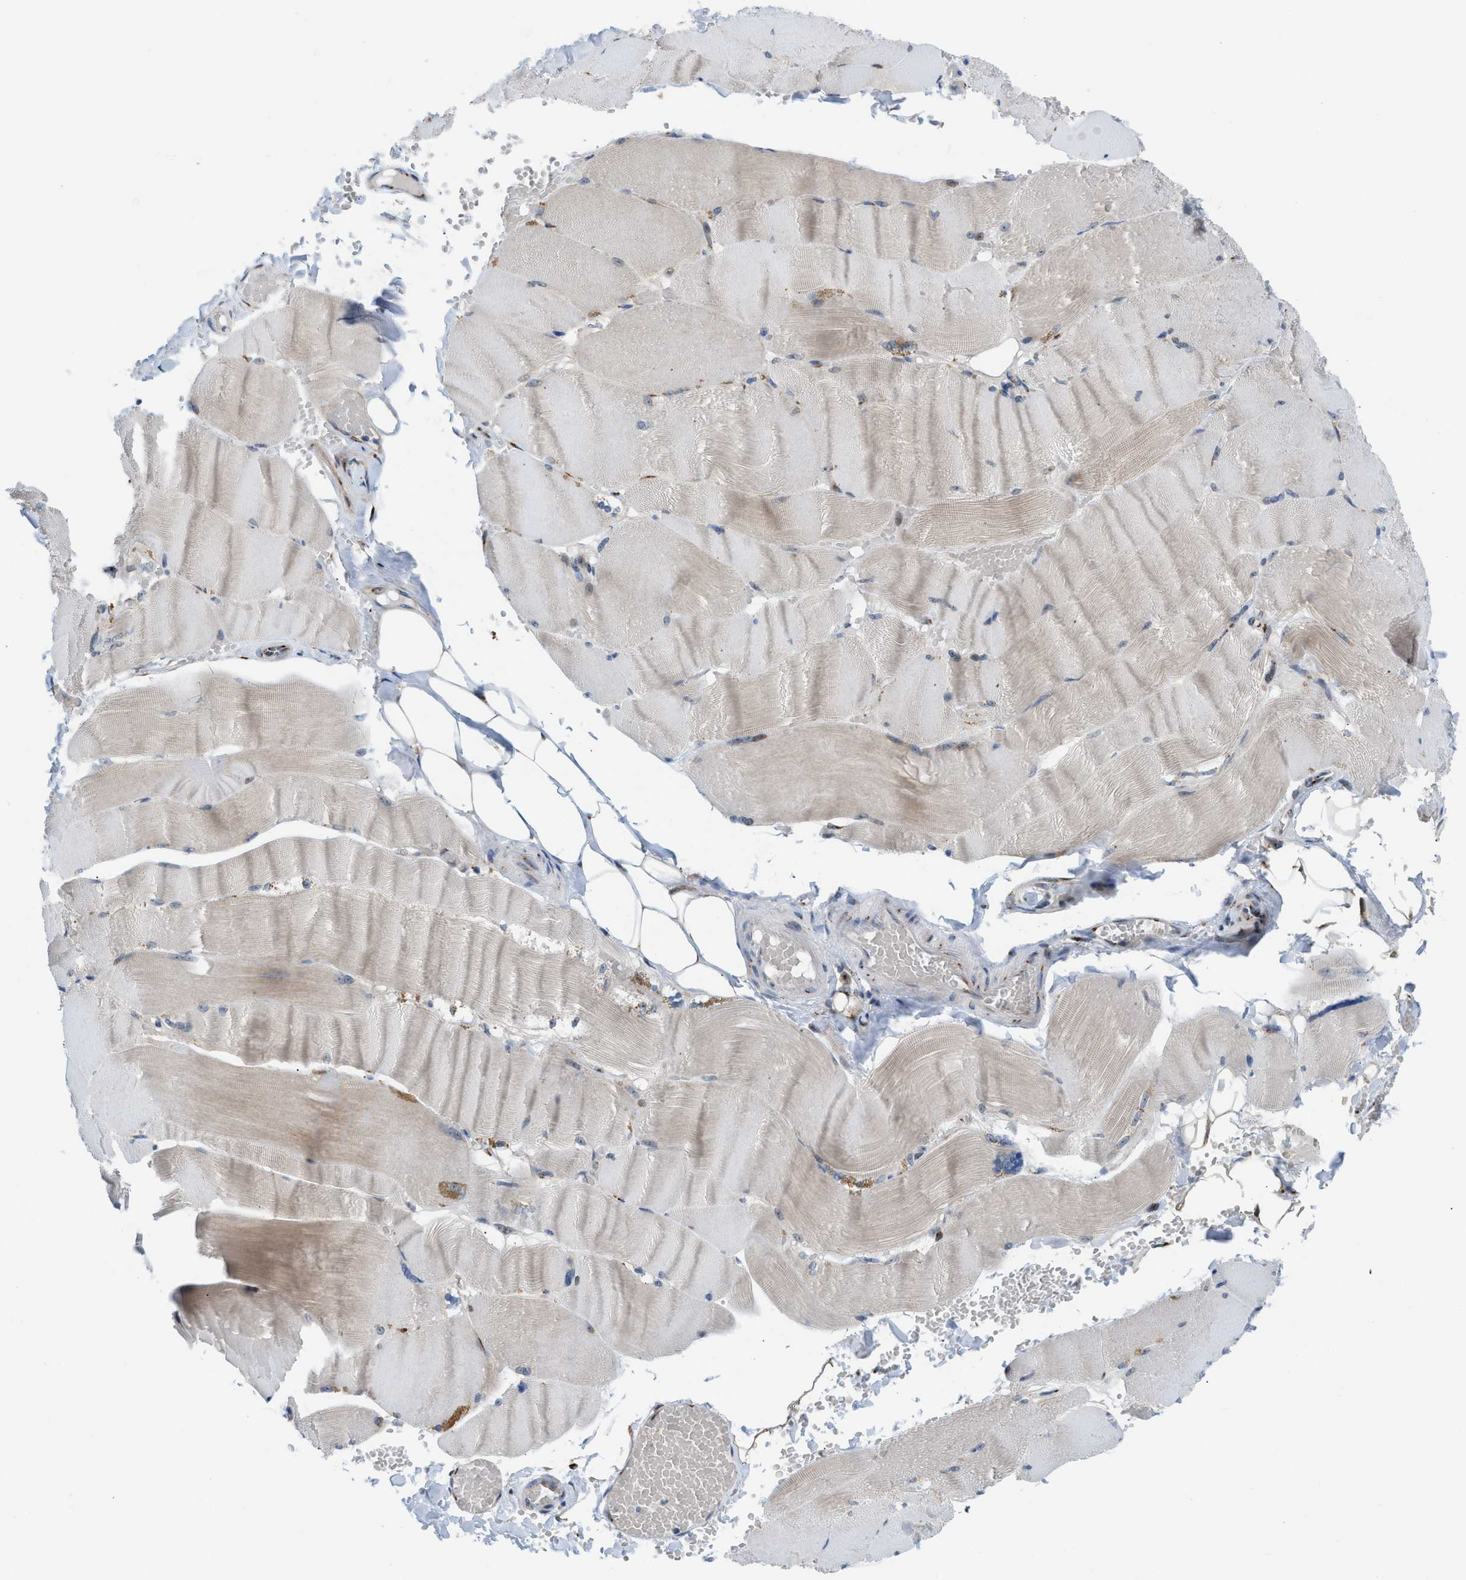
{"staining": {"intensity": "moderate", "quantity": "<25%", "location": "cytoplasmic/membranous"}, "tissue": "skeletal muscle", "cell_type": "Myocytes", "image_type": "normal", "snomed": [{"axis": "morphology", "description": "Normal tissue, NOS"}, {"axis": "topography", "description": "Skin"}, {"axis": "topography", "description": "Skeletal muscle"}], "caption": "This is an image of IHC staining of normal skeletal muscle, which shows moderate expression in the cytoplasmic/membranous of myocytes.", "gene": "SLC38A10", "patient": {"sex": "male", "age": 83}}